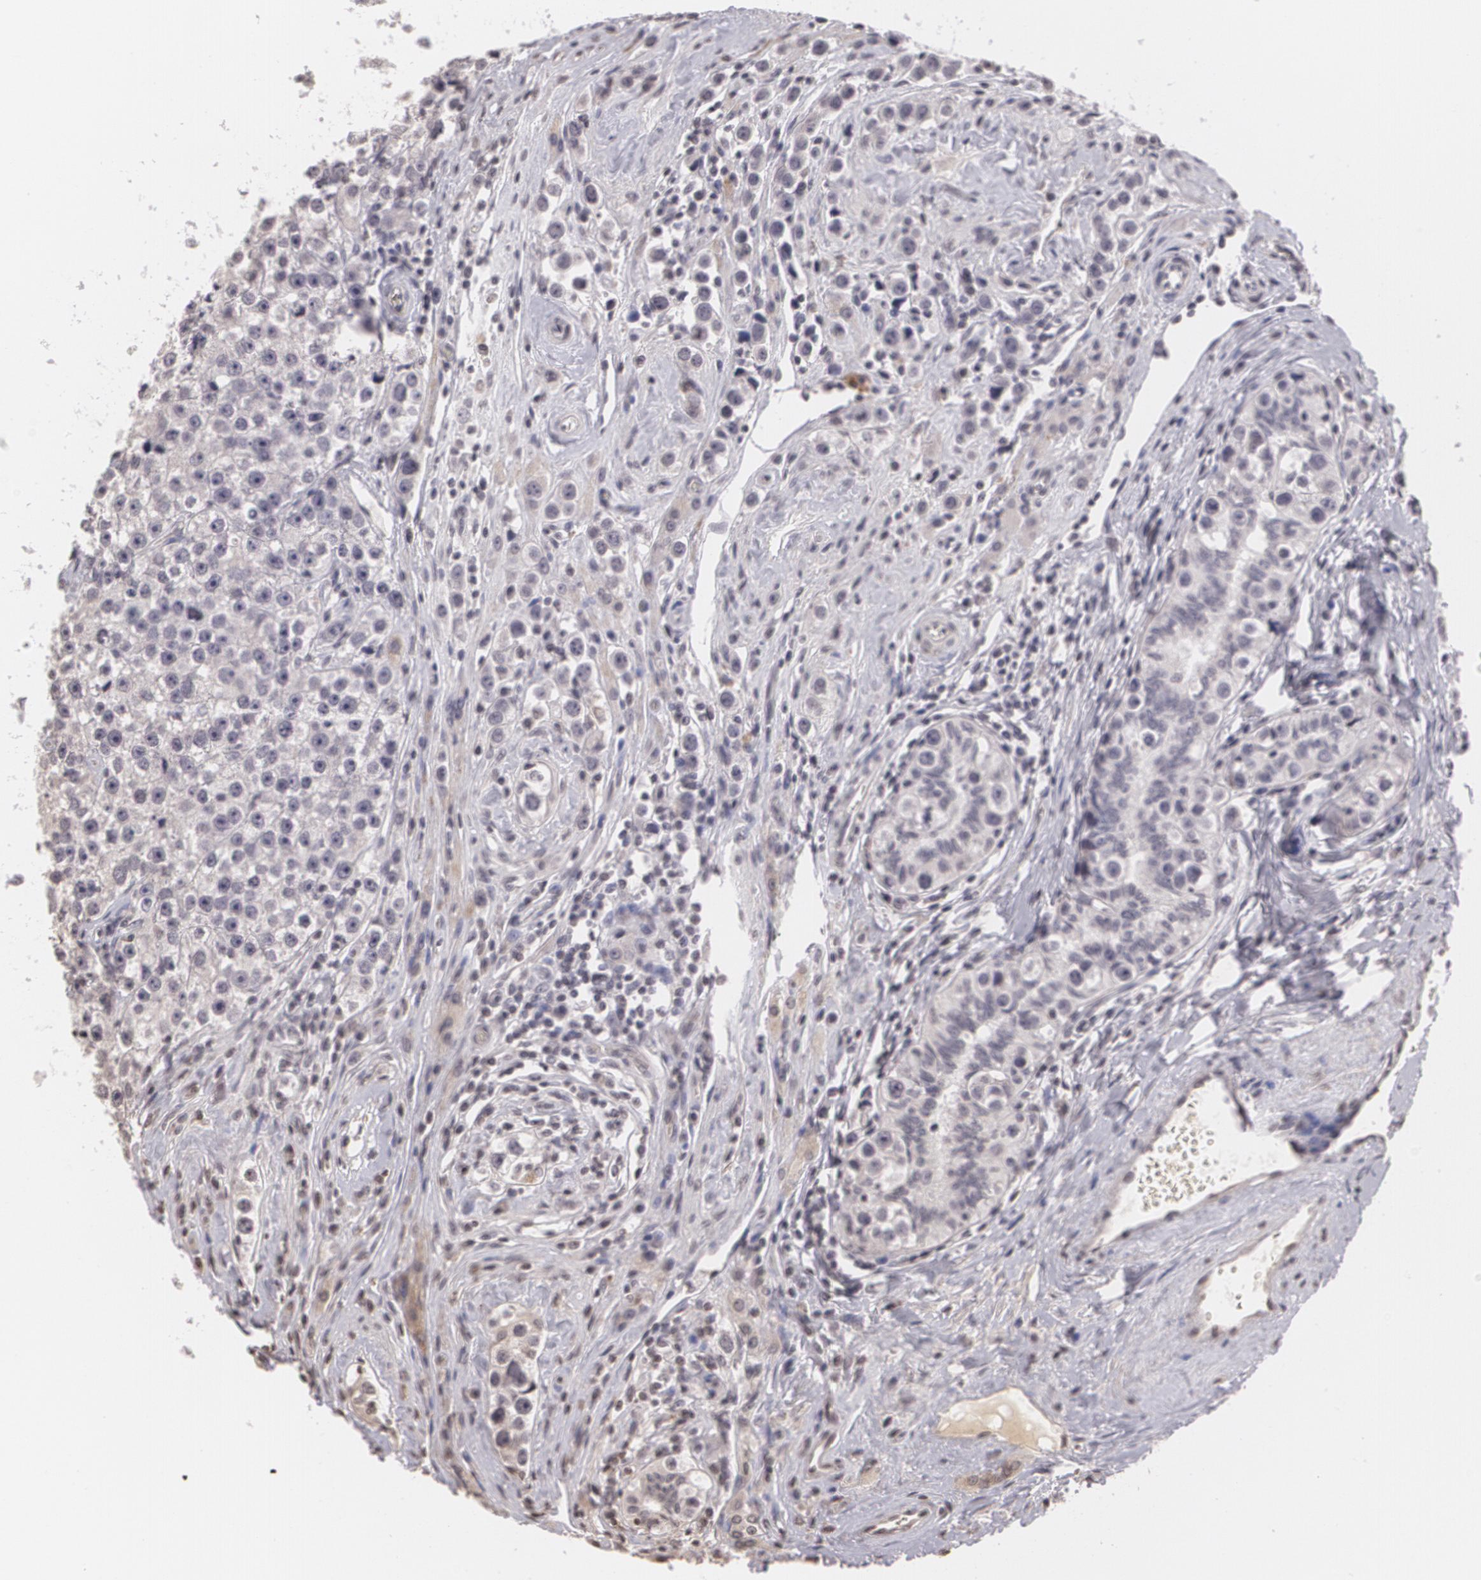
{"staining": {"intensity": "negative", "quantity": "none", "location": "none"}, "tissue": "testis cancer", "cell_type": "Tumor cells", "image_type": "cancer", "snomed": [{"axis": "morphology", "description": "Seminoma, NOS"}, {"axis": "topography", "description": "Testis"}], "caption": "Immunohistochemistry (IHC) micrograph of neoplastic tissue: human testis cancer (seminoma) stained with DAB (3,3'-diaminobenzidine) shows no significant protein staining in tumor cells.", "gene": "MUC1", "patient": {"sex": "male", "age": 32}}